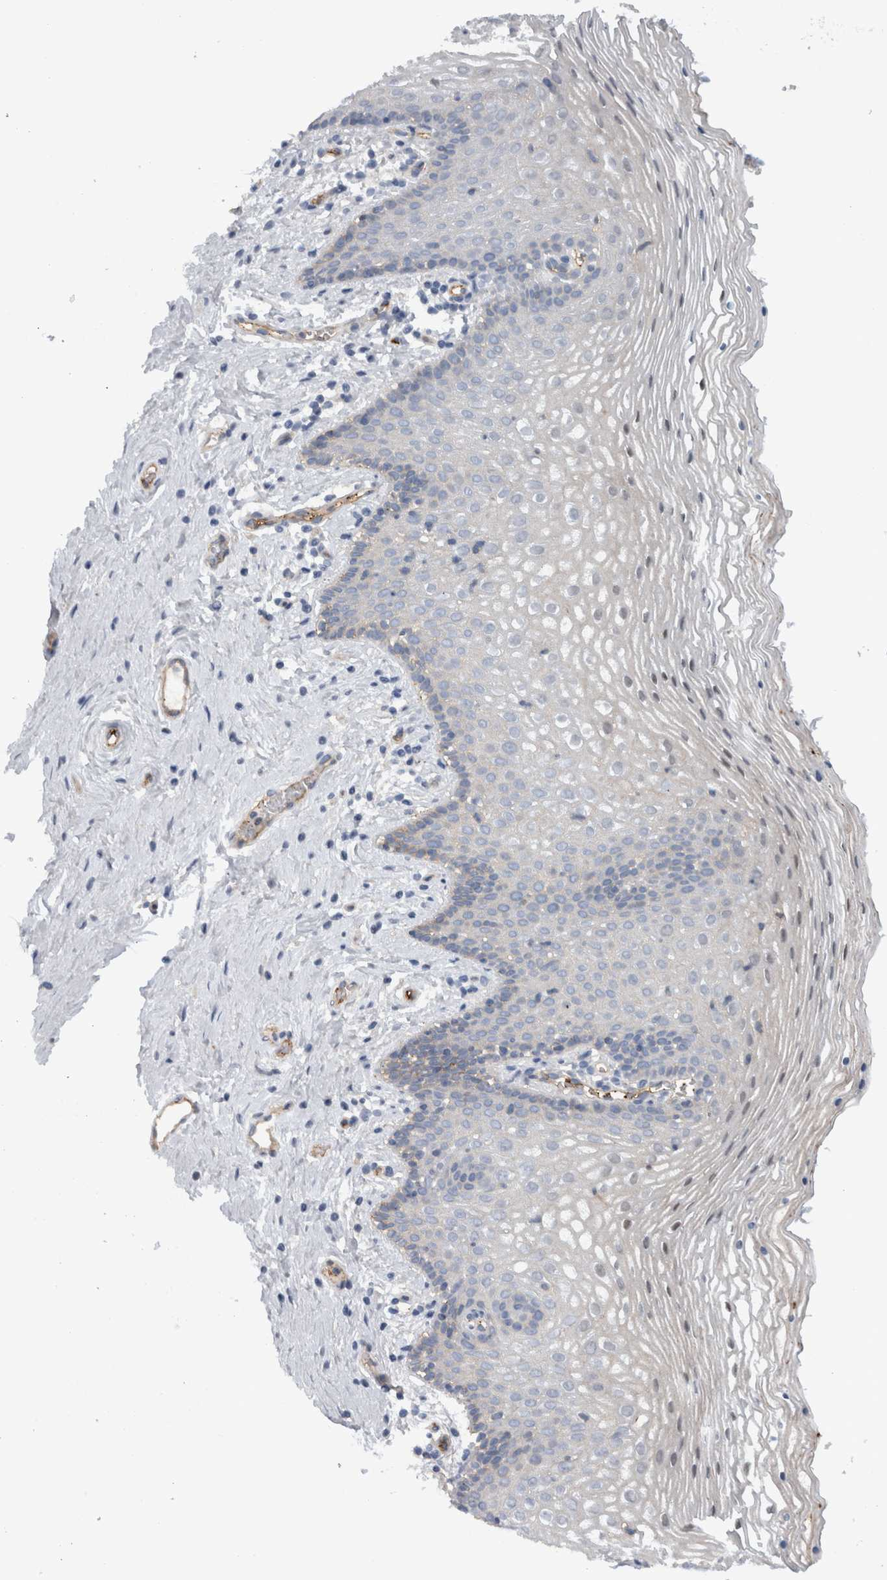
{"staining": {"intensity": "weak", "quantity": "<25%", "location": "cytoplasmic/membranous"}, "tissue": "vagina", "cell_type": "Squamous epithelial cells", "image_type": "normal", "snomed": [{"axis": "morphology", "description": "Normal tissue, NOS"}, {"axis": "topography", "description": "Vagina"}], "caption": "Immunohistochemistry (IHC) micrograph of benign vagina stained for a protein (brown), which demonstrates no positivity in squamous epithelial cells.", "gene": "CD59", "patient": {"sex": "female", "age": 32}}